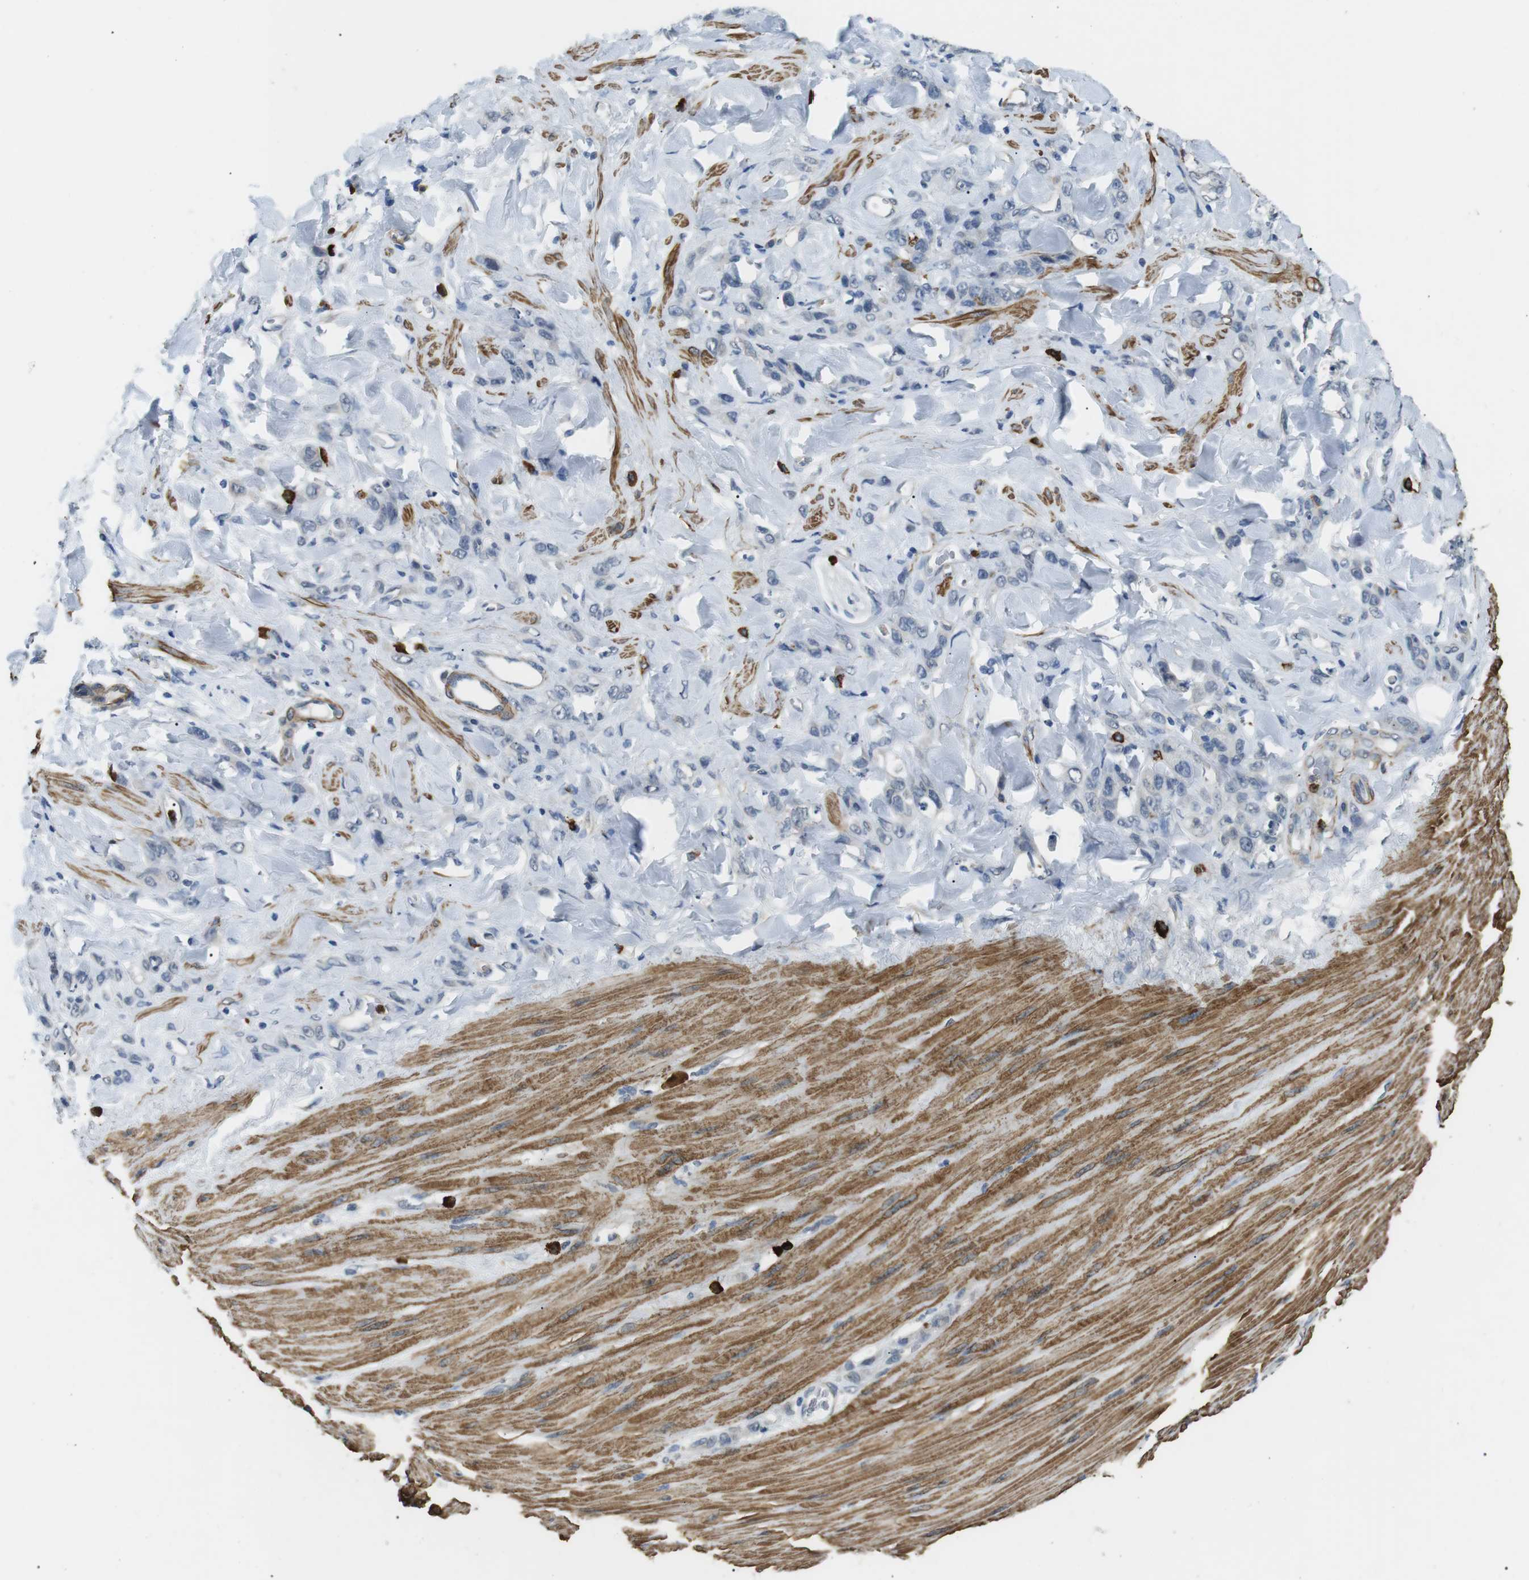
{"staining": {"intensity": "negative", "quantity": "none", "location": "none"}, "tissue": "stomach cancer", "cell_type": "Tumor cells", "image_type": "cancer", "snomed": [{"axis": "morphology", "description": "Normal tissue, NOS"}, {"axis": "morphology", "description": "Adenocarcinoma, NOS"}, {"axis": "topography", "description": "Stomach"}], "caption": "The immunohistochemistry histopathology image has no significant positivity in tumor cells of stomach cancer tissue.", "gene": "GZMM", "patient": {"sex": "male", "age": 82}}